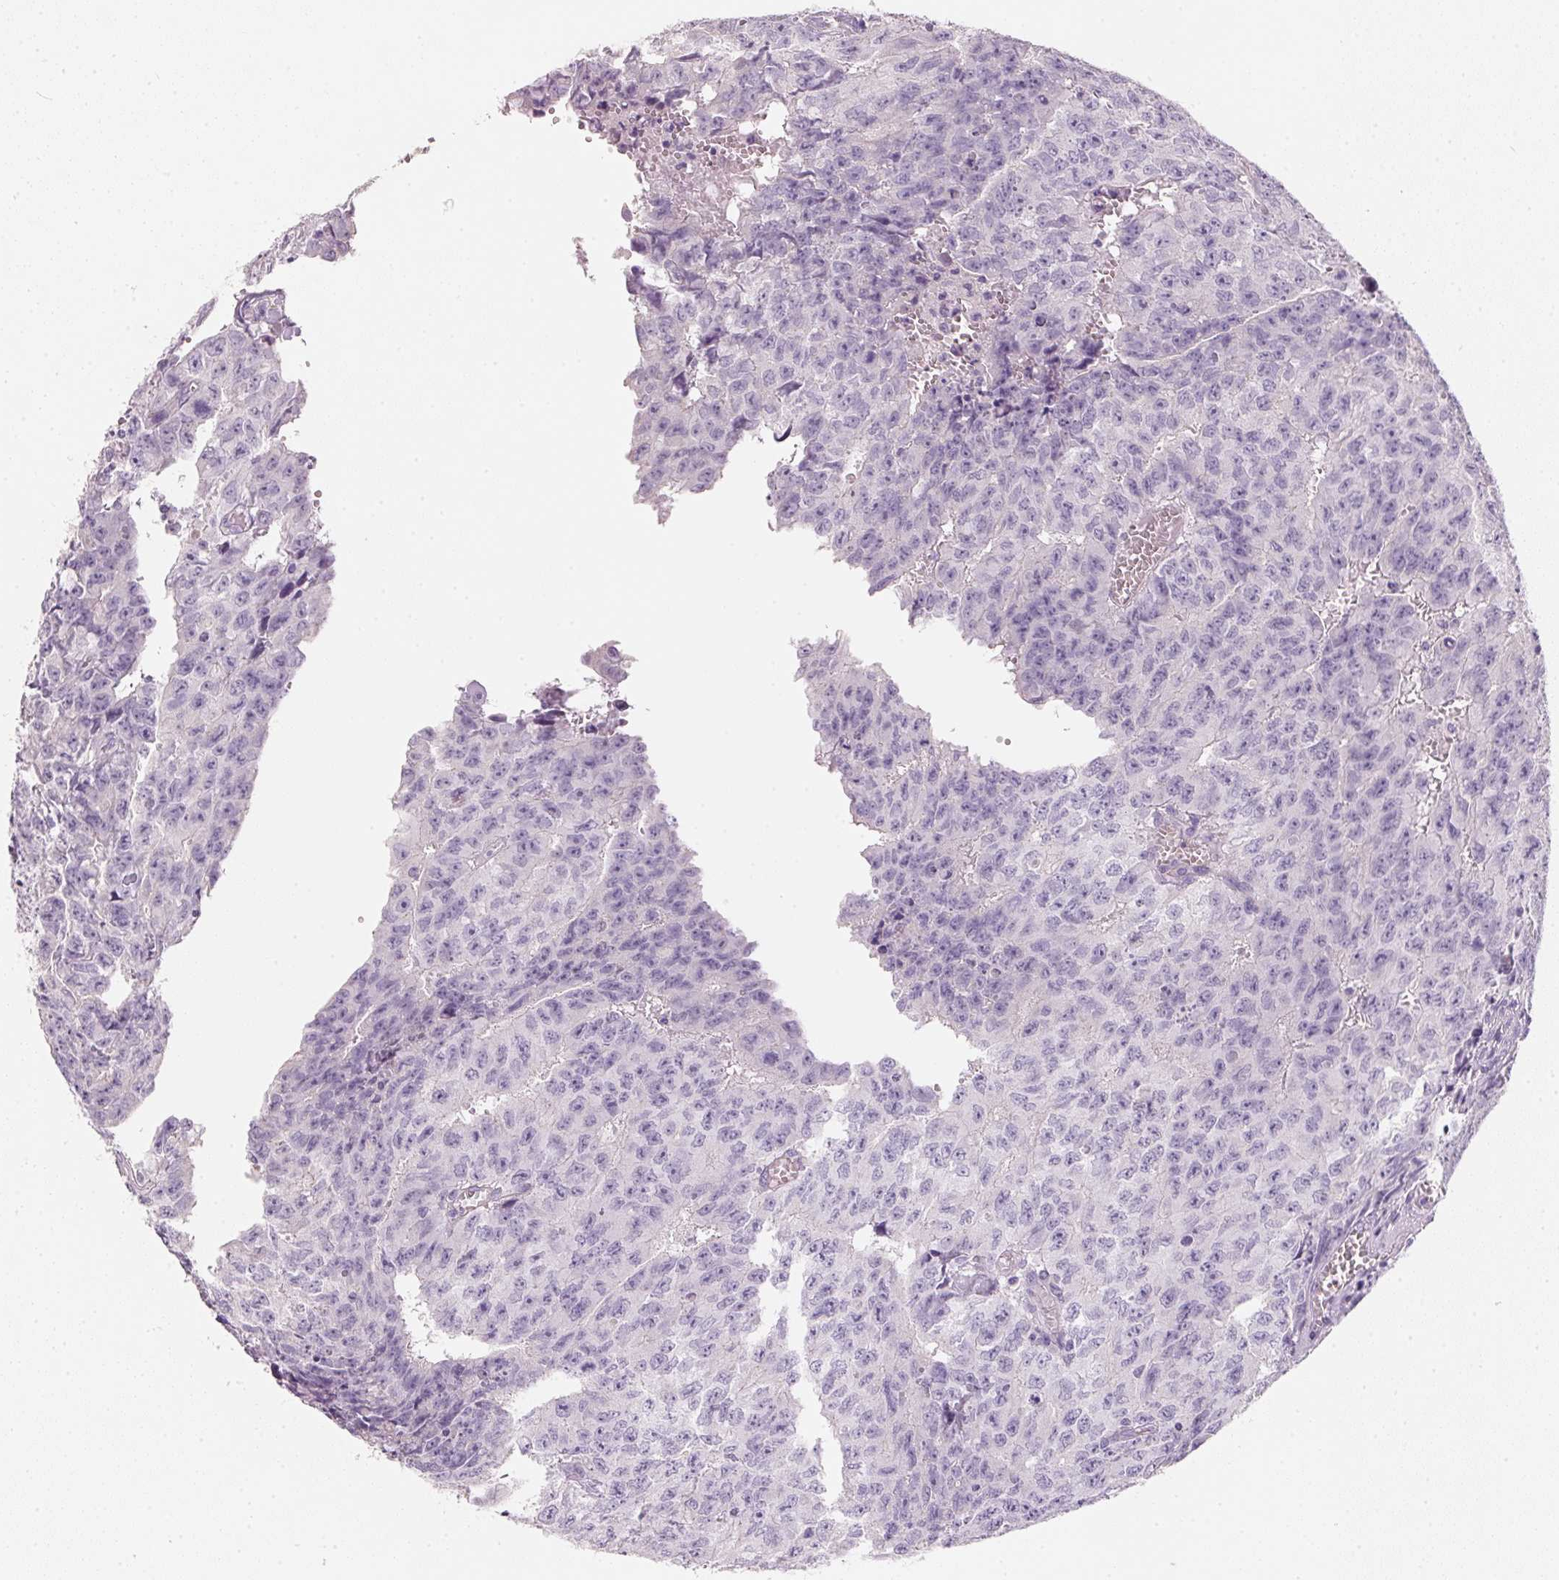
{"staining": {"intensity": "negative", "quantity": "none", "location": "none"}, "tissue": "testis cancer", "cell_type": "Tumor cells", "image_type": "cancer", "snomed": [{"axis": "morphology", "description": "Carcinoma, Embryonal, NOS"}, {"axis": "morphology", "description": "Teratoma, malignant, NOS"}, {"axis": "topography", "description": "Testis"}], "caption": "Immunohistochemistry image of neoplastic tissue: human embryonal carcinoma (testis) stained with DAB shows no significant protein positivity in tumor cells.", "gene": "HSD17B1", "patient": {"sex": "male", "age": 24}}